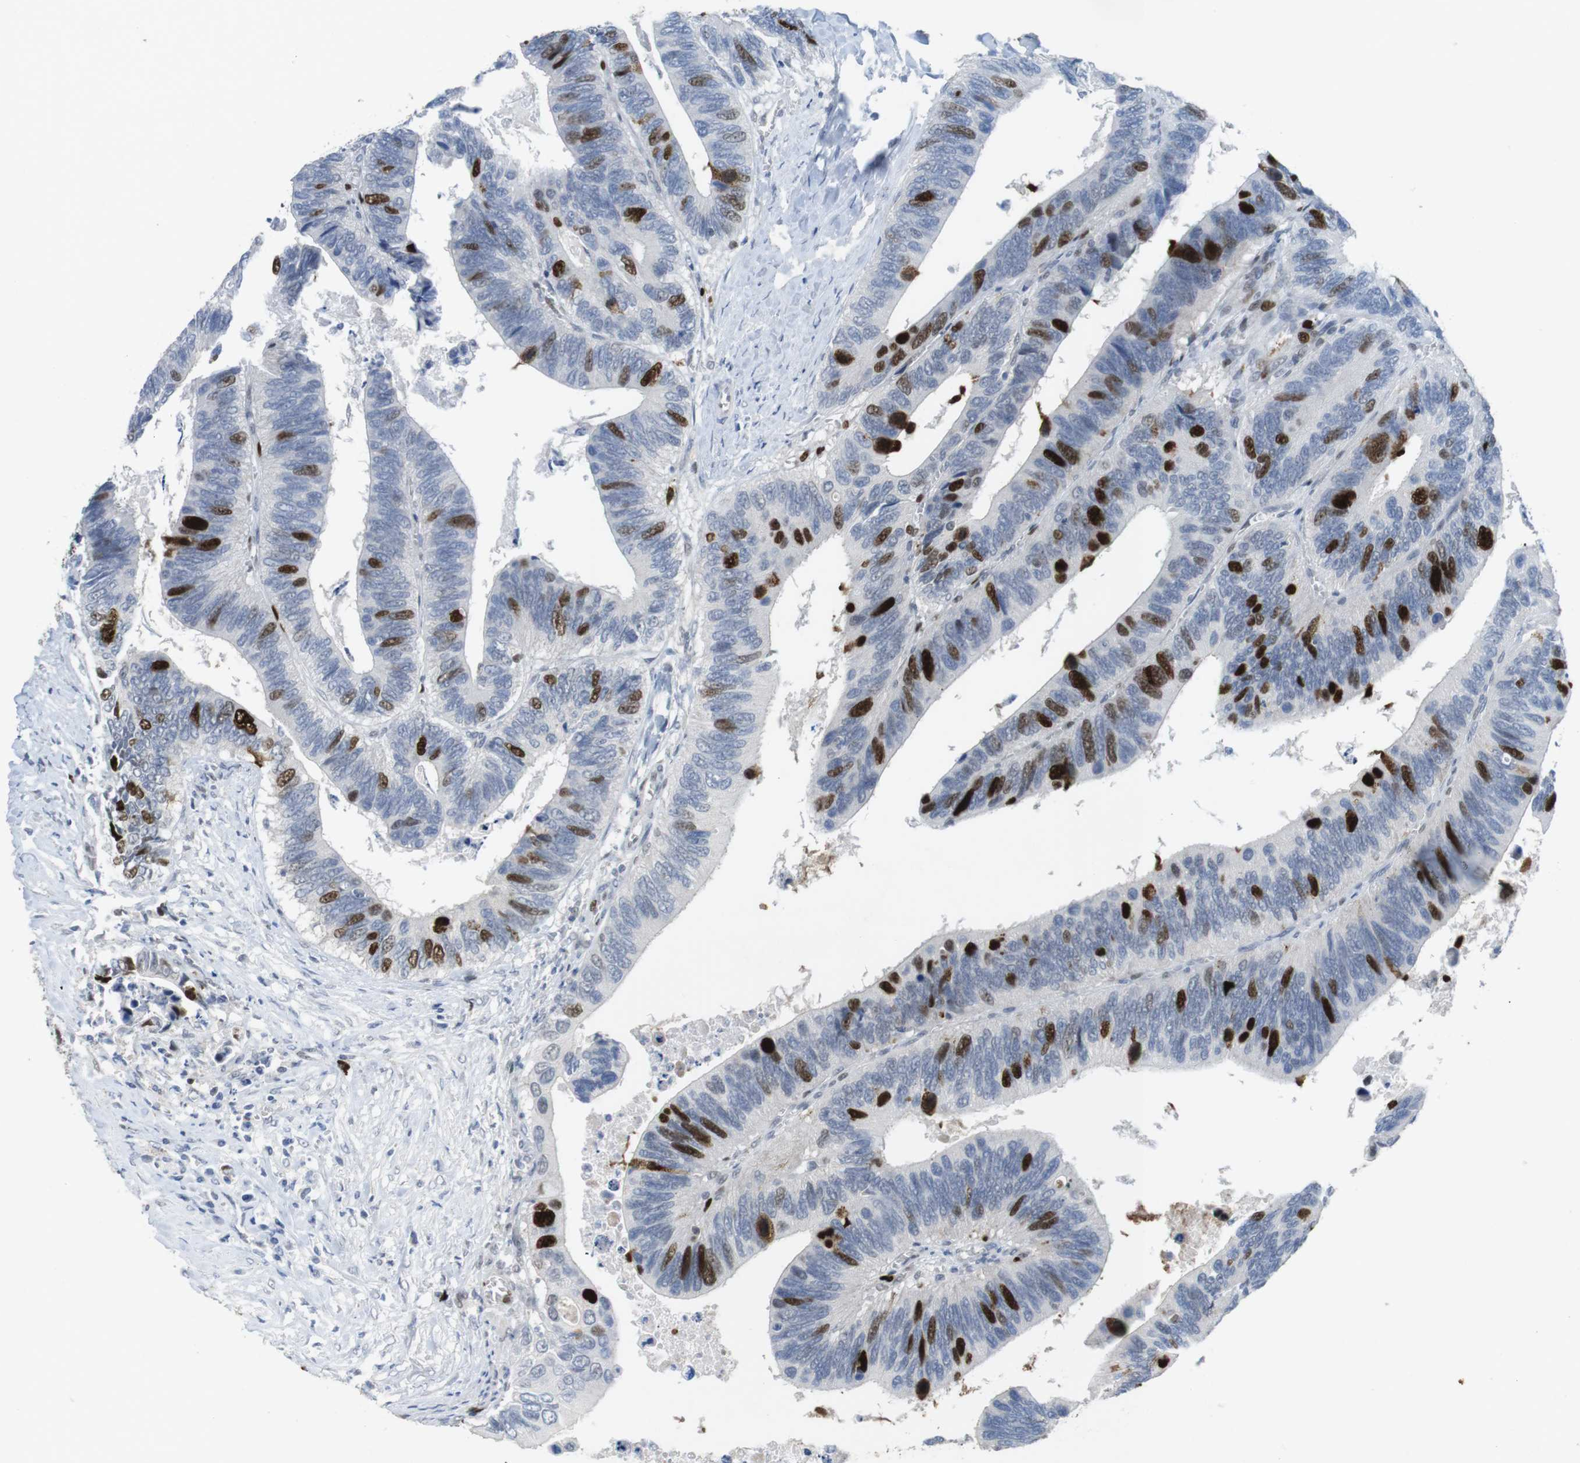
{"staining": {"intensity": "strong", "quantity": "25%-75%", "location": "nuclear"}, "tissue": "colorectal cancer", "cell_type": "Tumor cells", "image_type": "cancer", "snomed": [{"axis": "morphology", "description": "Adenocarcinoma, NOS"}, {"axis": "topography", "description": "Colon"}], "caption": "A high amount of strong nuclear expression is seen in approximately 25%-75% of tumor cells in colorectal cancer tissue. (IHC, brightfield microscopy, high magnification).", "gene": "KPNA2", "patient": {"sex": "male", "age": 72}}